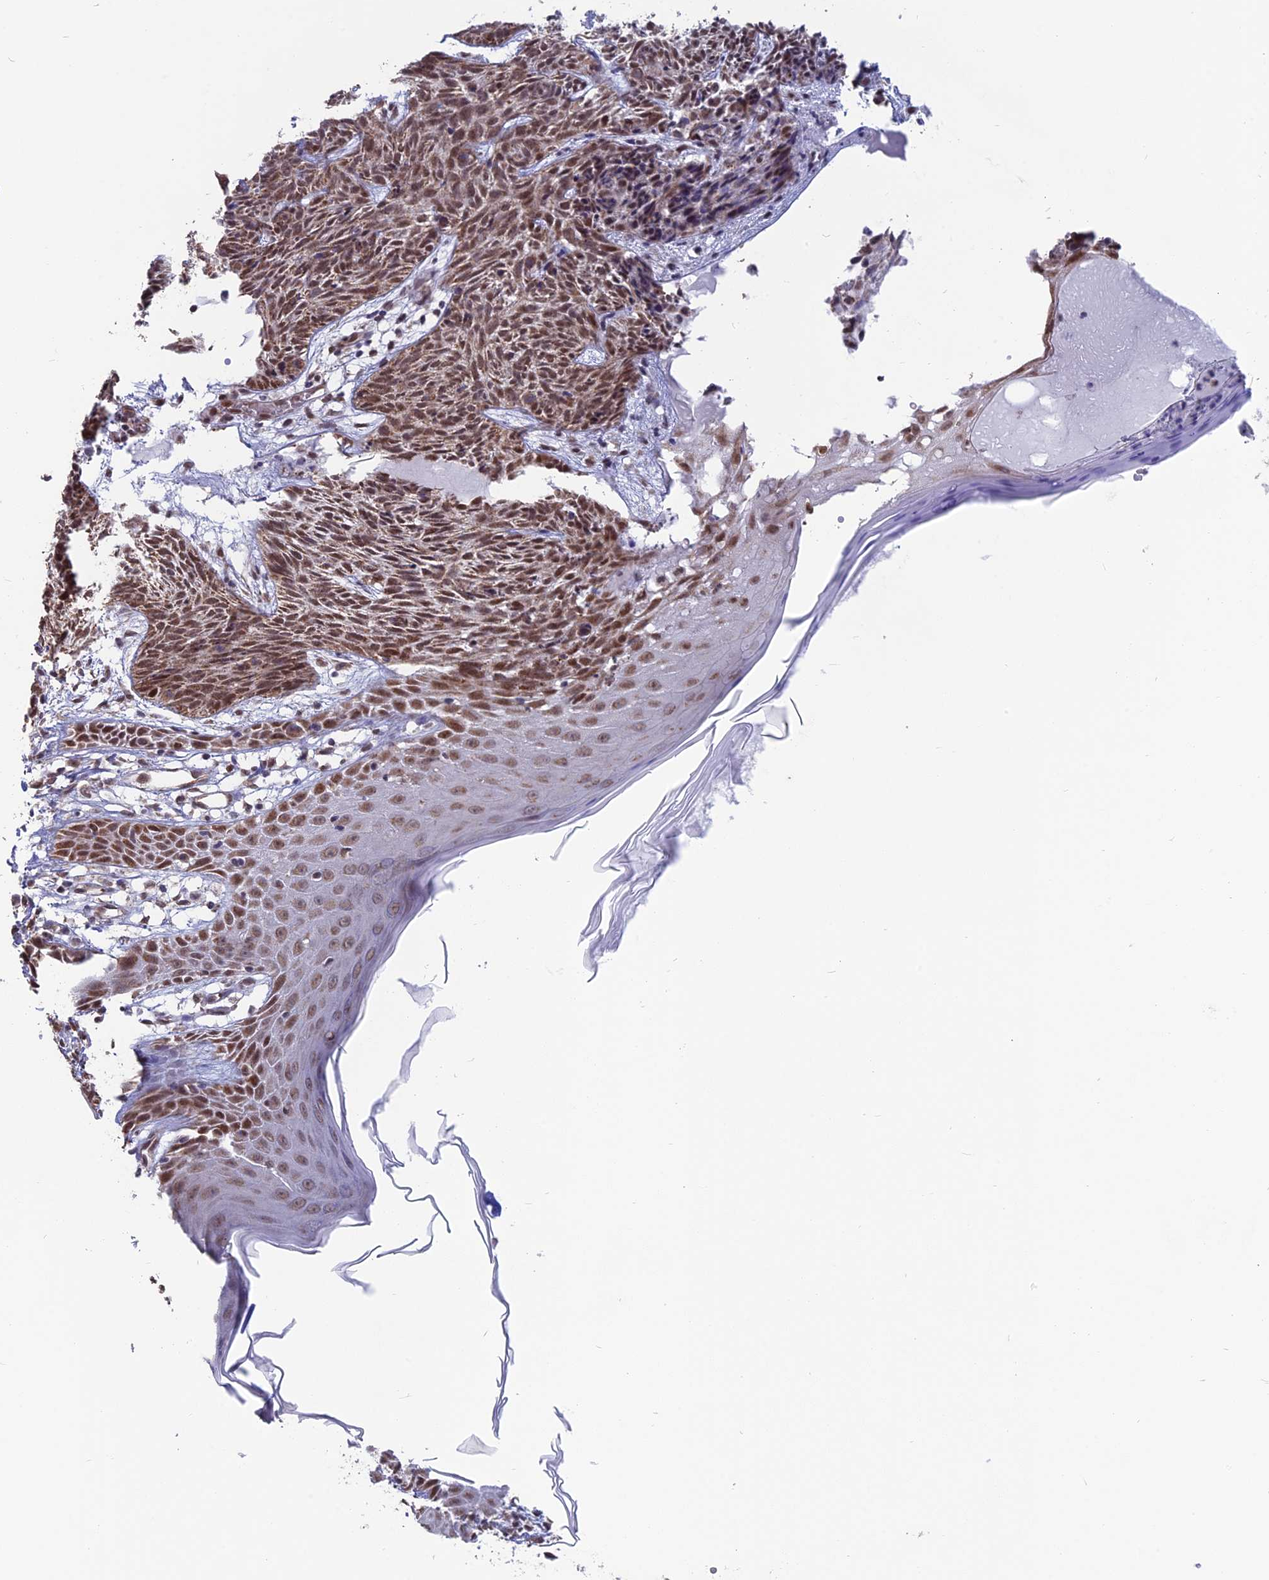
{"staining": {"intensity": "moderate", "quantity": ">75%", "location": "cytoplasmic/membranous,nuclear"}, "tissue": "skin cancer", "cell_type": "Tumor cells", "image_type": "cancer", "snomed": [{"axis": "morphology", "description": "Basal cell carcinoma"}, {"axis": "topography", "description": "Skin"}], "caption": "IHC (DAB (3,3'-diaminobenzidine)) staining of skin basal cell carcinoma exhibits moderate cytoplasmic/membranous and nuclear protein expression in approximately >75% of tumor cells. (DAB (3,3'-diaminobenzidine) IHC, brown staining for protein, blue staining for nuclei).", "gene": "ARHGAP40", "patient": {"sex": "female", "age": 66}}